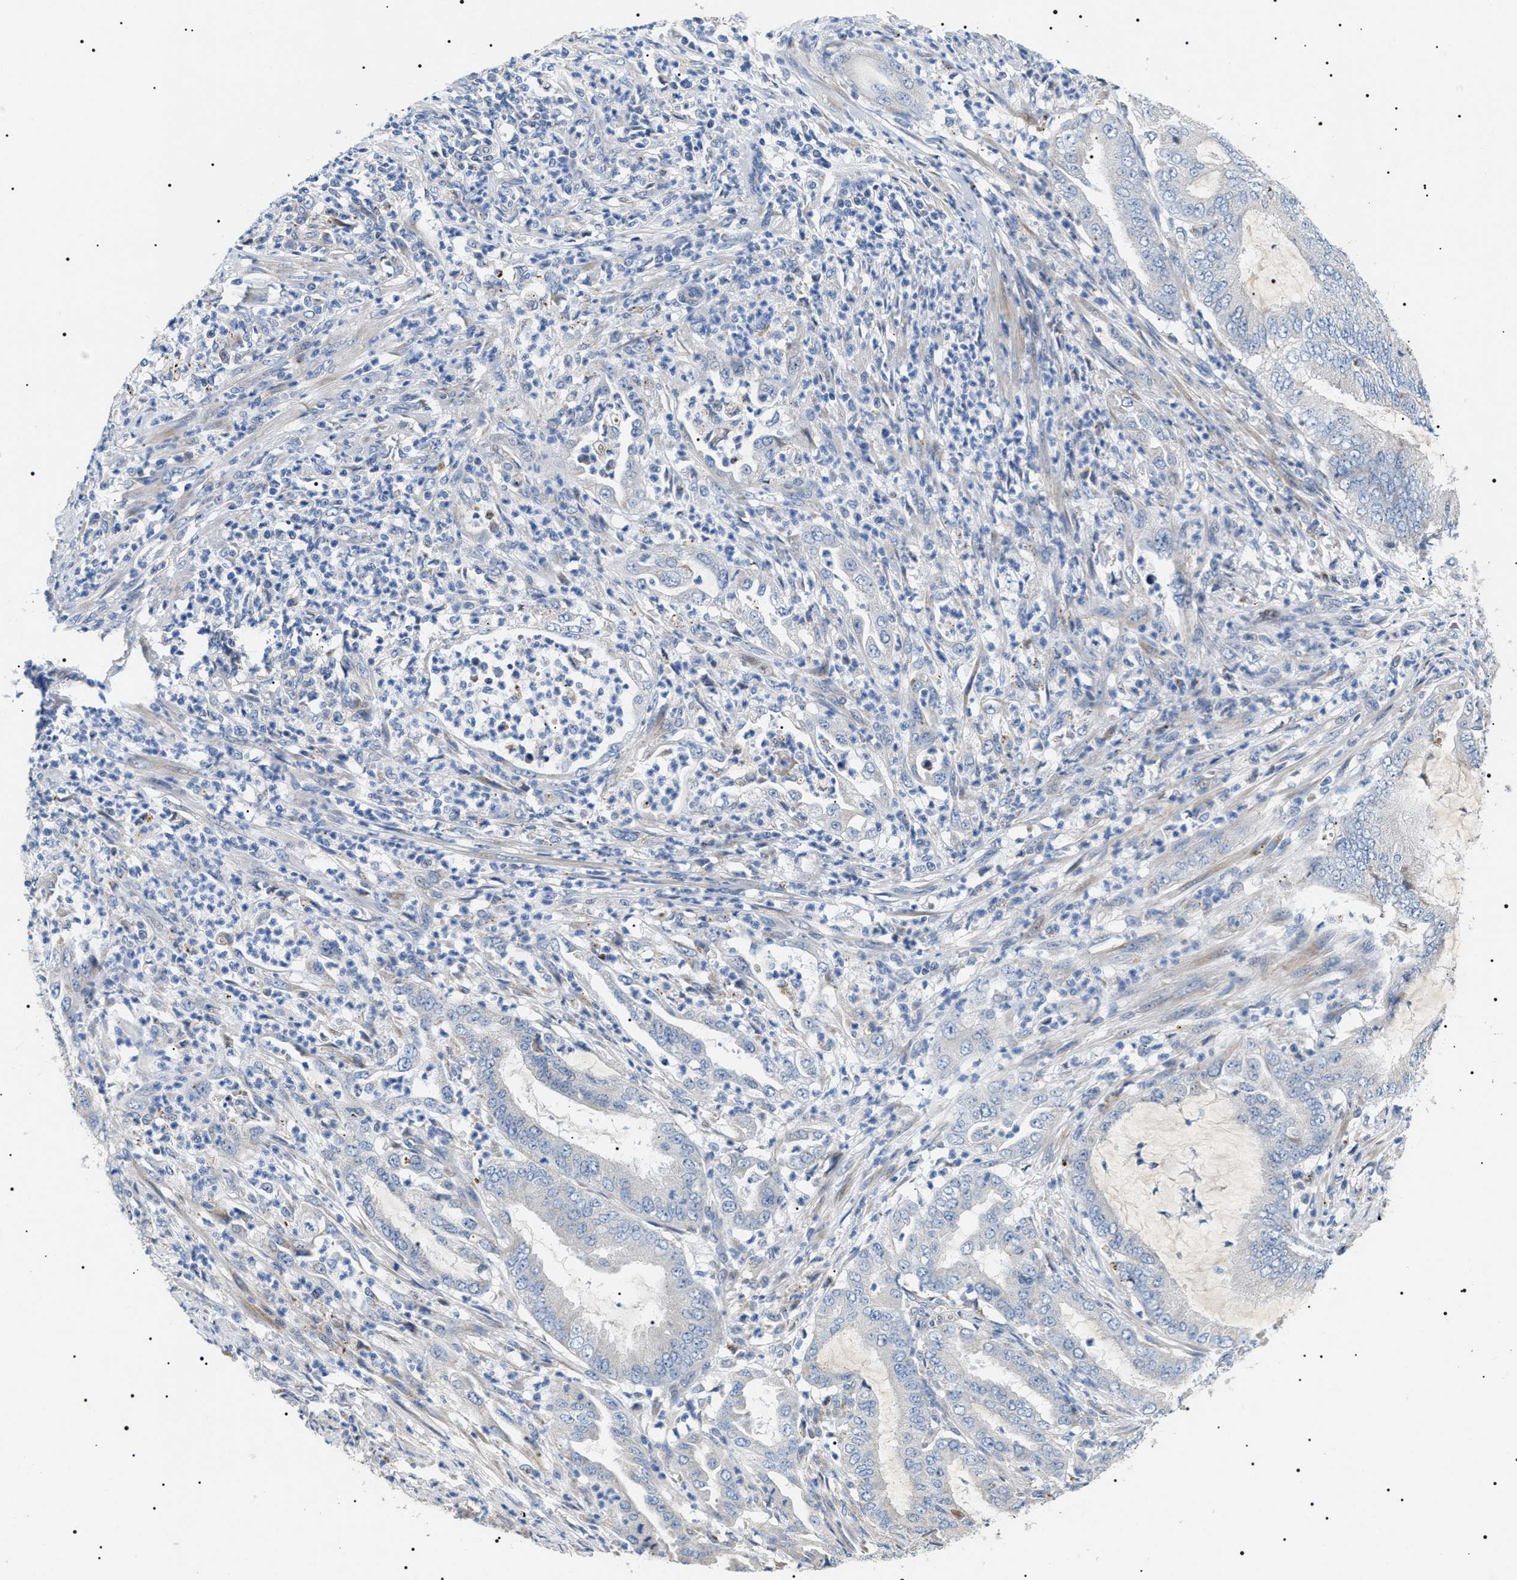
{"staining": {"intensity": "negative", "quantity": "none", "location": "none"}, "tissue": "endometrial cancer", "cell_type": "Tumor cells", "image_type": "cancer", "snomed": [{"axis": "morphology", "description": "Adenocarcinoma, NOS"}, {"axis": "topography", "description": "Endometrium"}], "caption": "This is an immunohistochemistry histopathology image of human endometrial cancer. There is no positivity in tumor cells.", "gene": "TMEM222", "patient": {"sex": "female", "age": 51}}